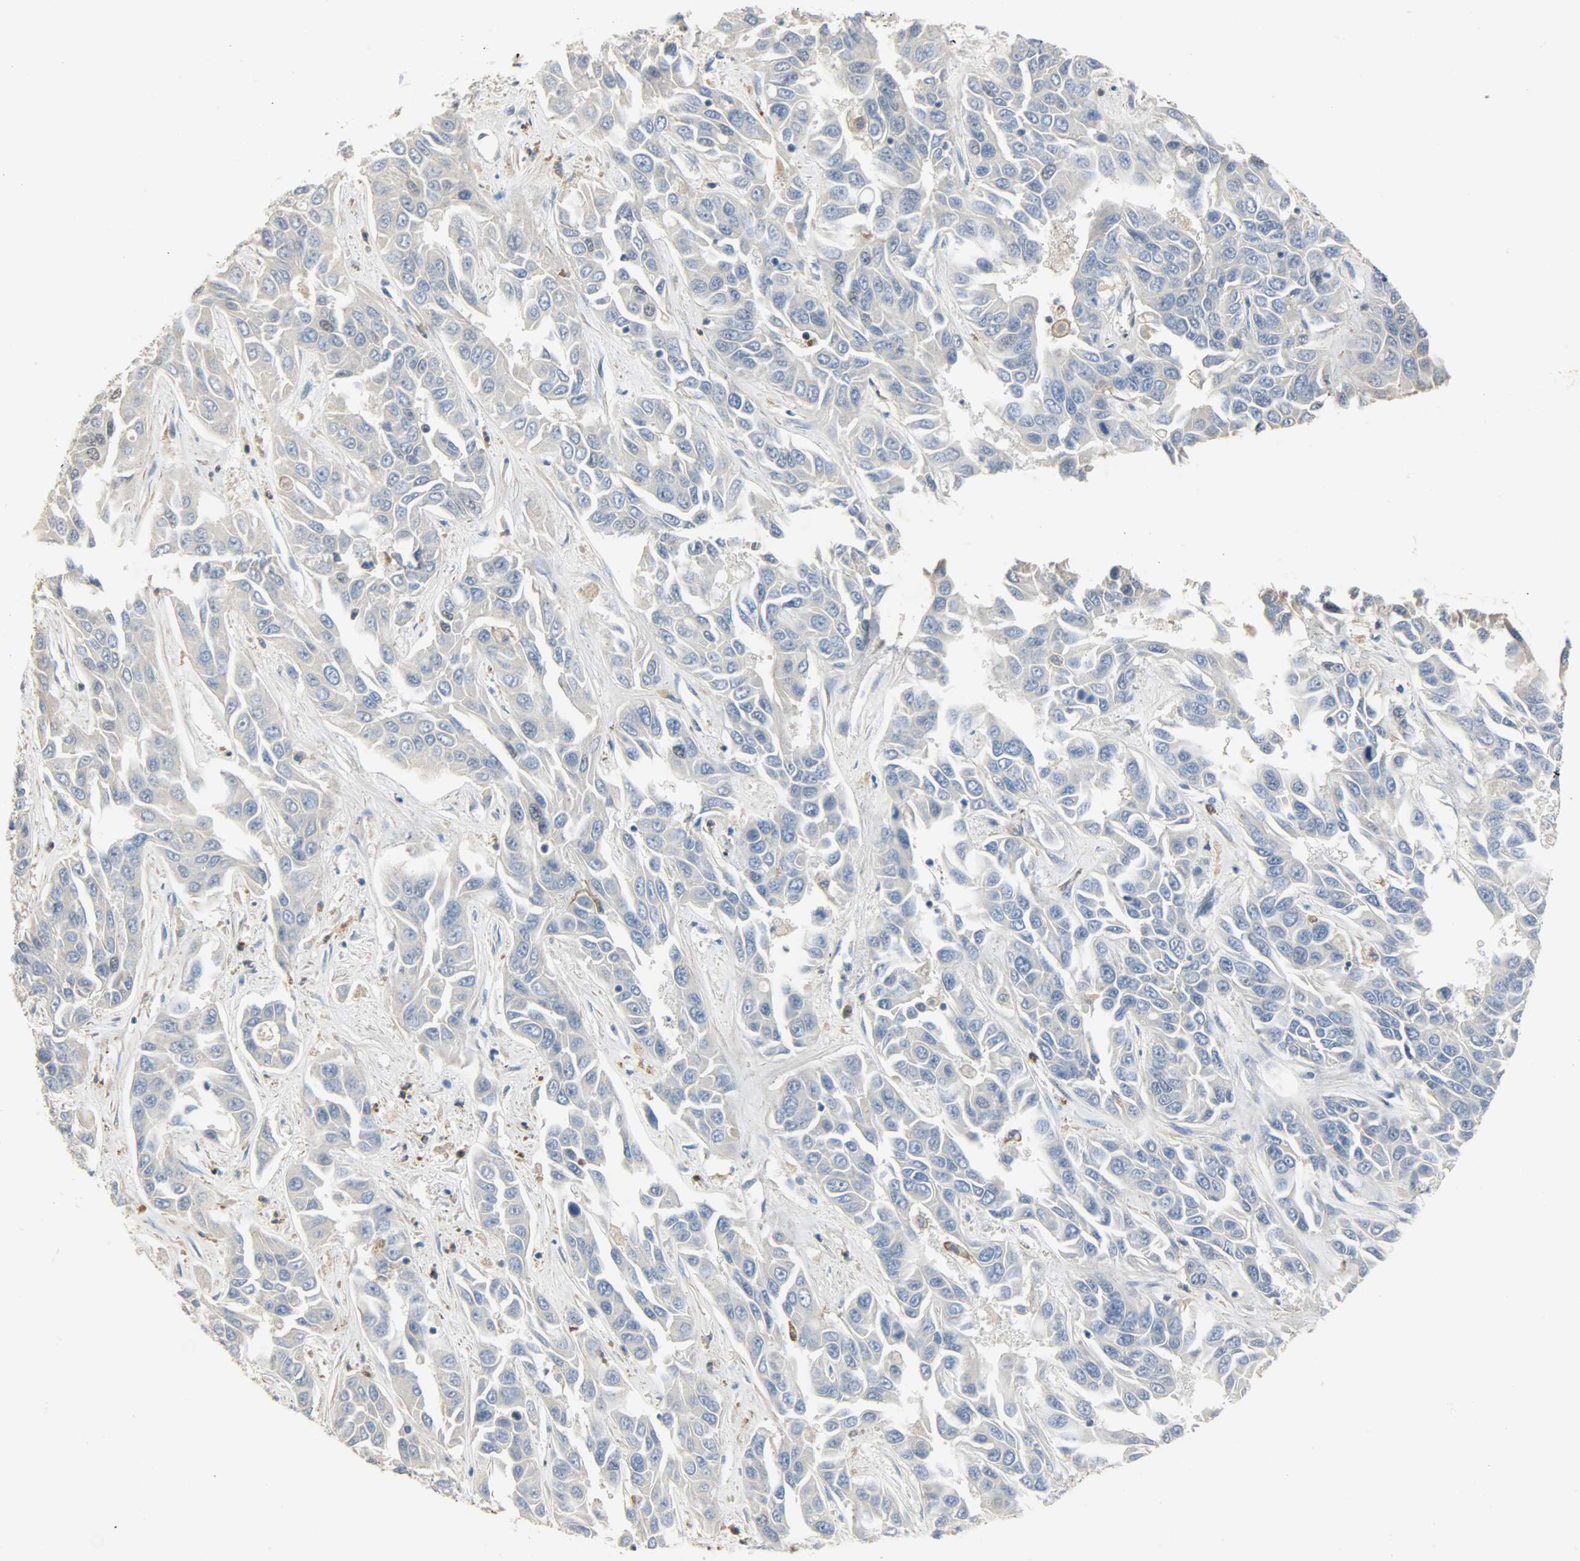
{"staining": {"intensity": "negative", "quantity": "none", "location": "none"}, "tissue": "liver cancer", "cell_type": "Tumor cells", "image_type": "cancer", "snomed": [{"axis": "morphology", "description": "Cholangiocarcinoma"}, {"axis": "topography", "description": "Liver"}], "caption": "Immunohistochemistry photomicrograph of human liver cancer stained for a protein (brown), which displays no positivity in tumor cells.", "gene": "SKAP2", "patient": {"sex": "female", "age": 52}}